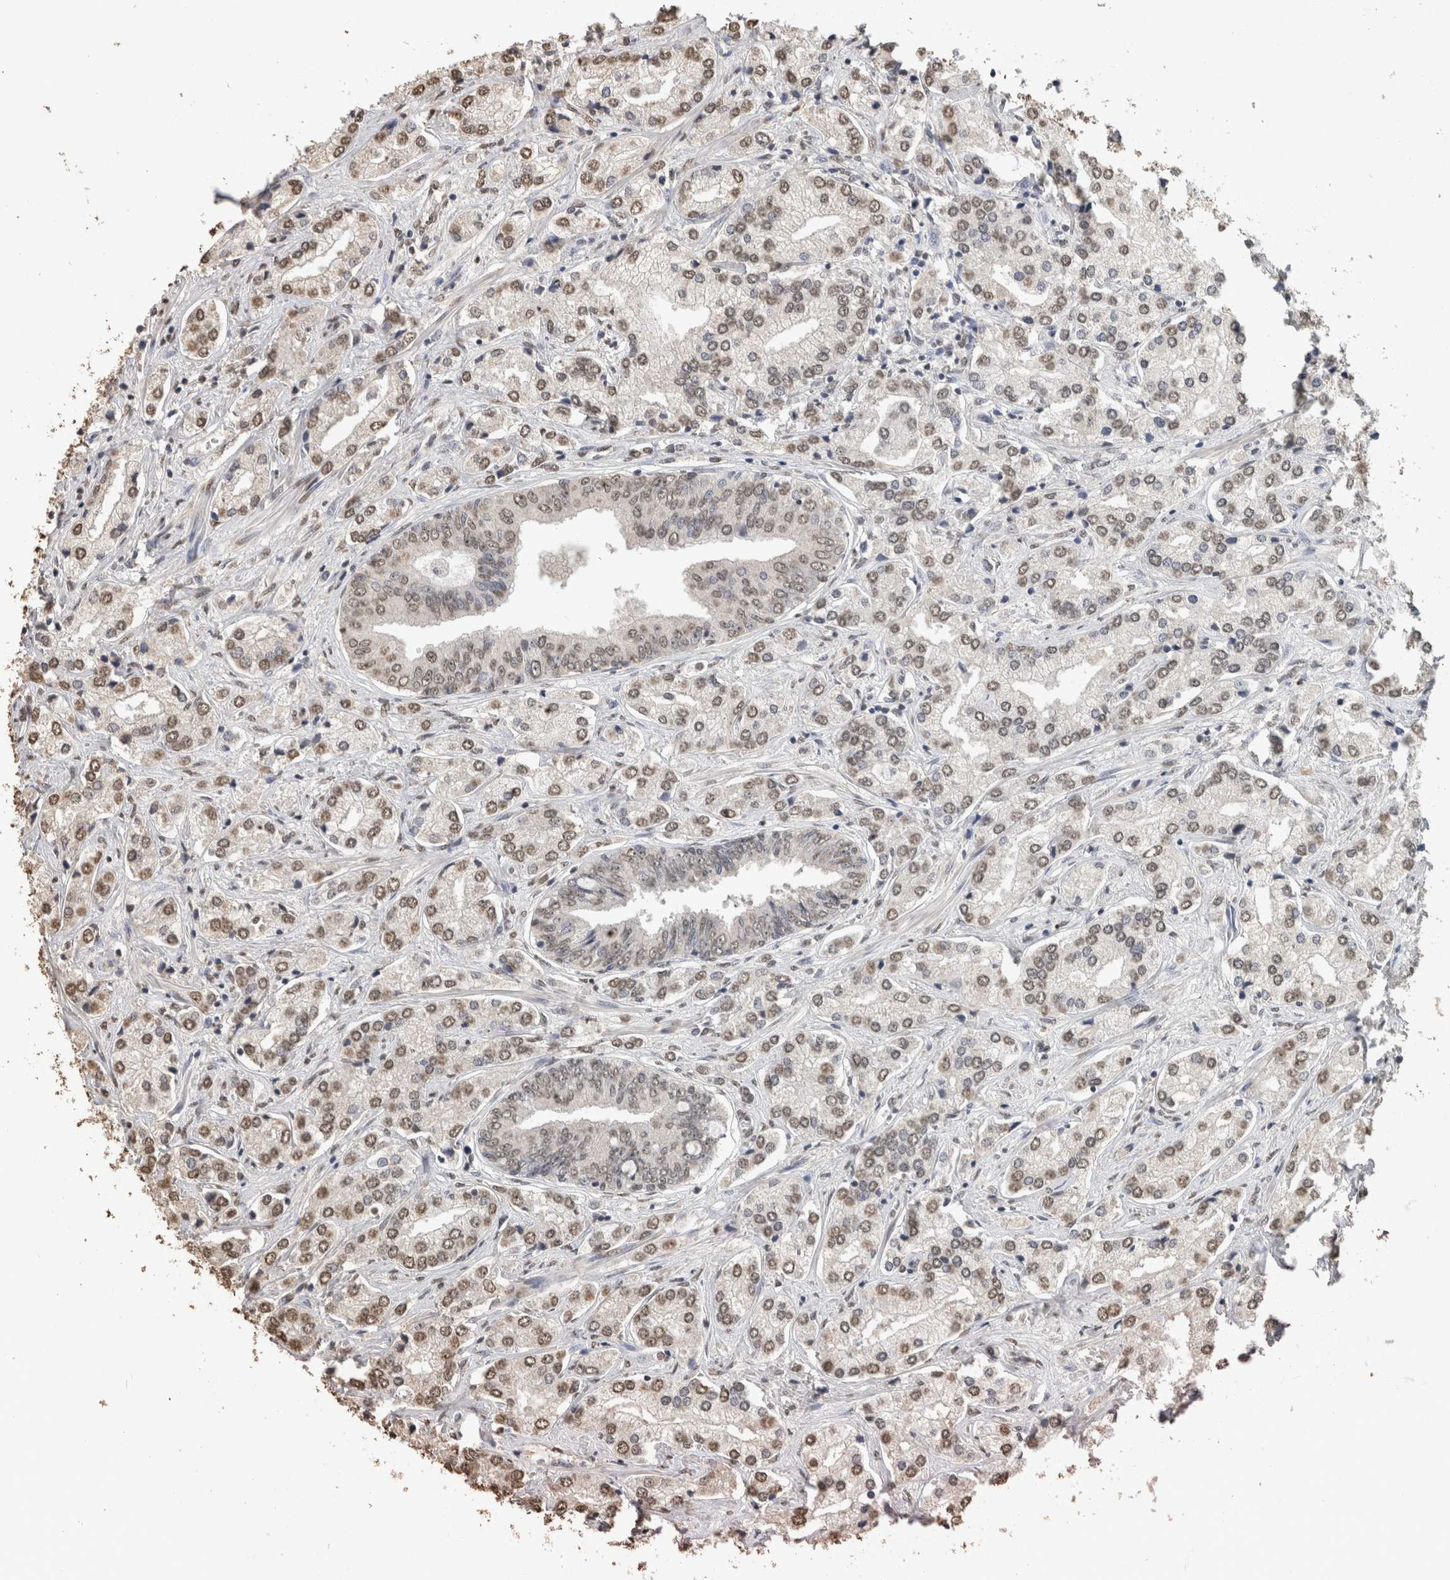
{"staining": {"intensity": "moderate", "quantity": ">75%", "location": "nuclear"}, "tissue": "prostate cancer", "cell_type": "Tumor cells", "image_type": "cancer", "snomed": [{"axis": "morphology", "description": "Adenocarcinoma, High grade"}, {"axis": "topography", "description": "Prostate"}], "caption": "Protein staining displays moderate nuclear positivity in approximately >75% of tumor cells in prostate adenocarcinoma (high-grade).", "gene": "HAND2", "patient": {"sex": "male", "age": 66}}